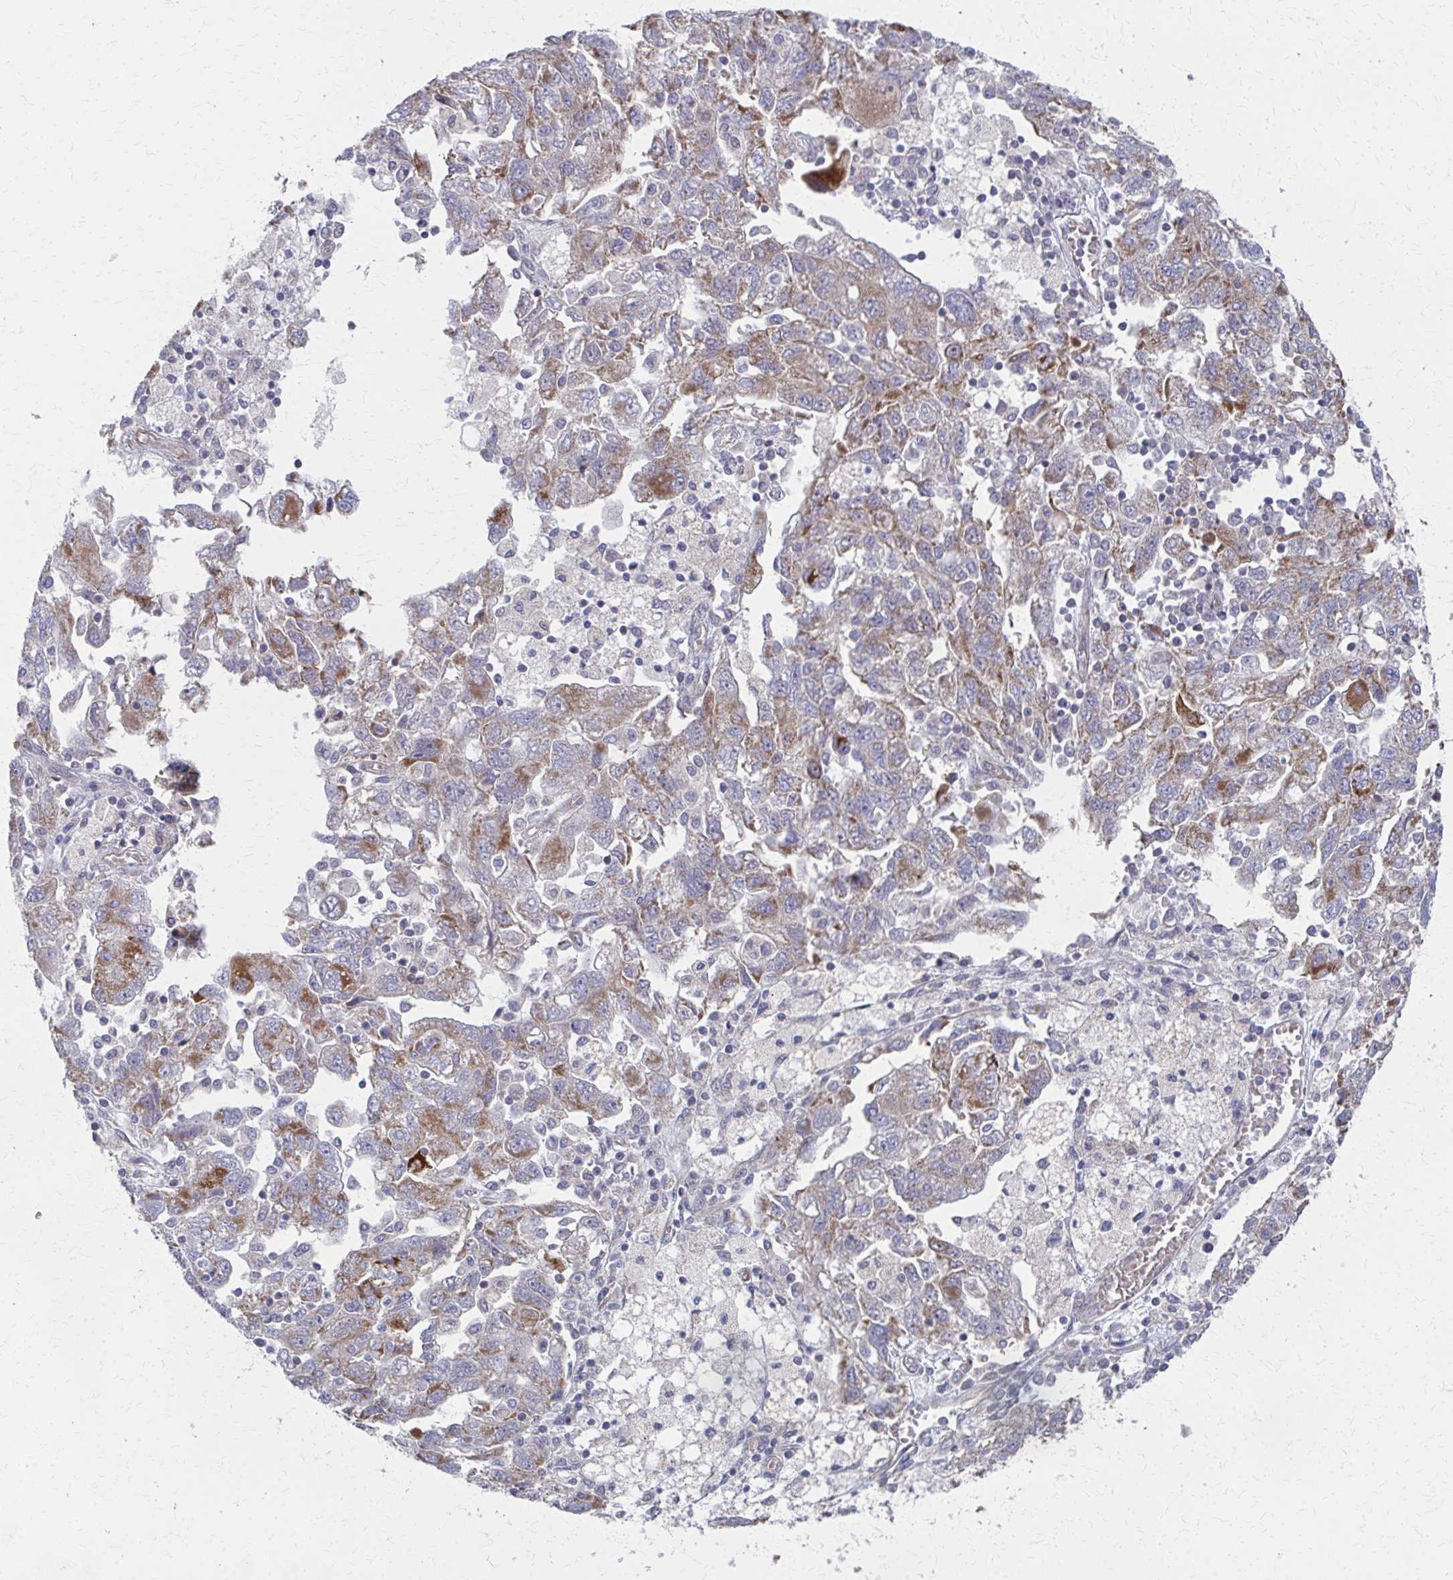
{"staining": {"intensity": "moderate", "quantity": "25%-75%", "location": "cytoplasmic/membranous"}, "tissue": "ovarian cancer", "cell_type": "Tumor cells", "image_type": "cancer", "snomed": [{"axis": "morphology", "description": "Carcinoma, NOS"}, {"axis": "morphology", "description": "Cystadenocarcinoma, serous, NOS"}, {"axis": "topography", "description": "Ovary"}], "caption": "Ovarian cancer (carcinoma) stained for a protein exhibits moderate cytoplasmic/membranous positivity in tumor cells.", "gene": "FAHD1", "patient": {"sex": "female", "age": 69}}